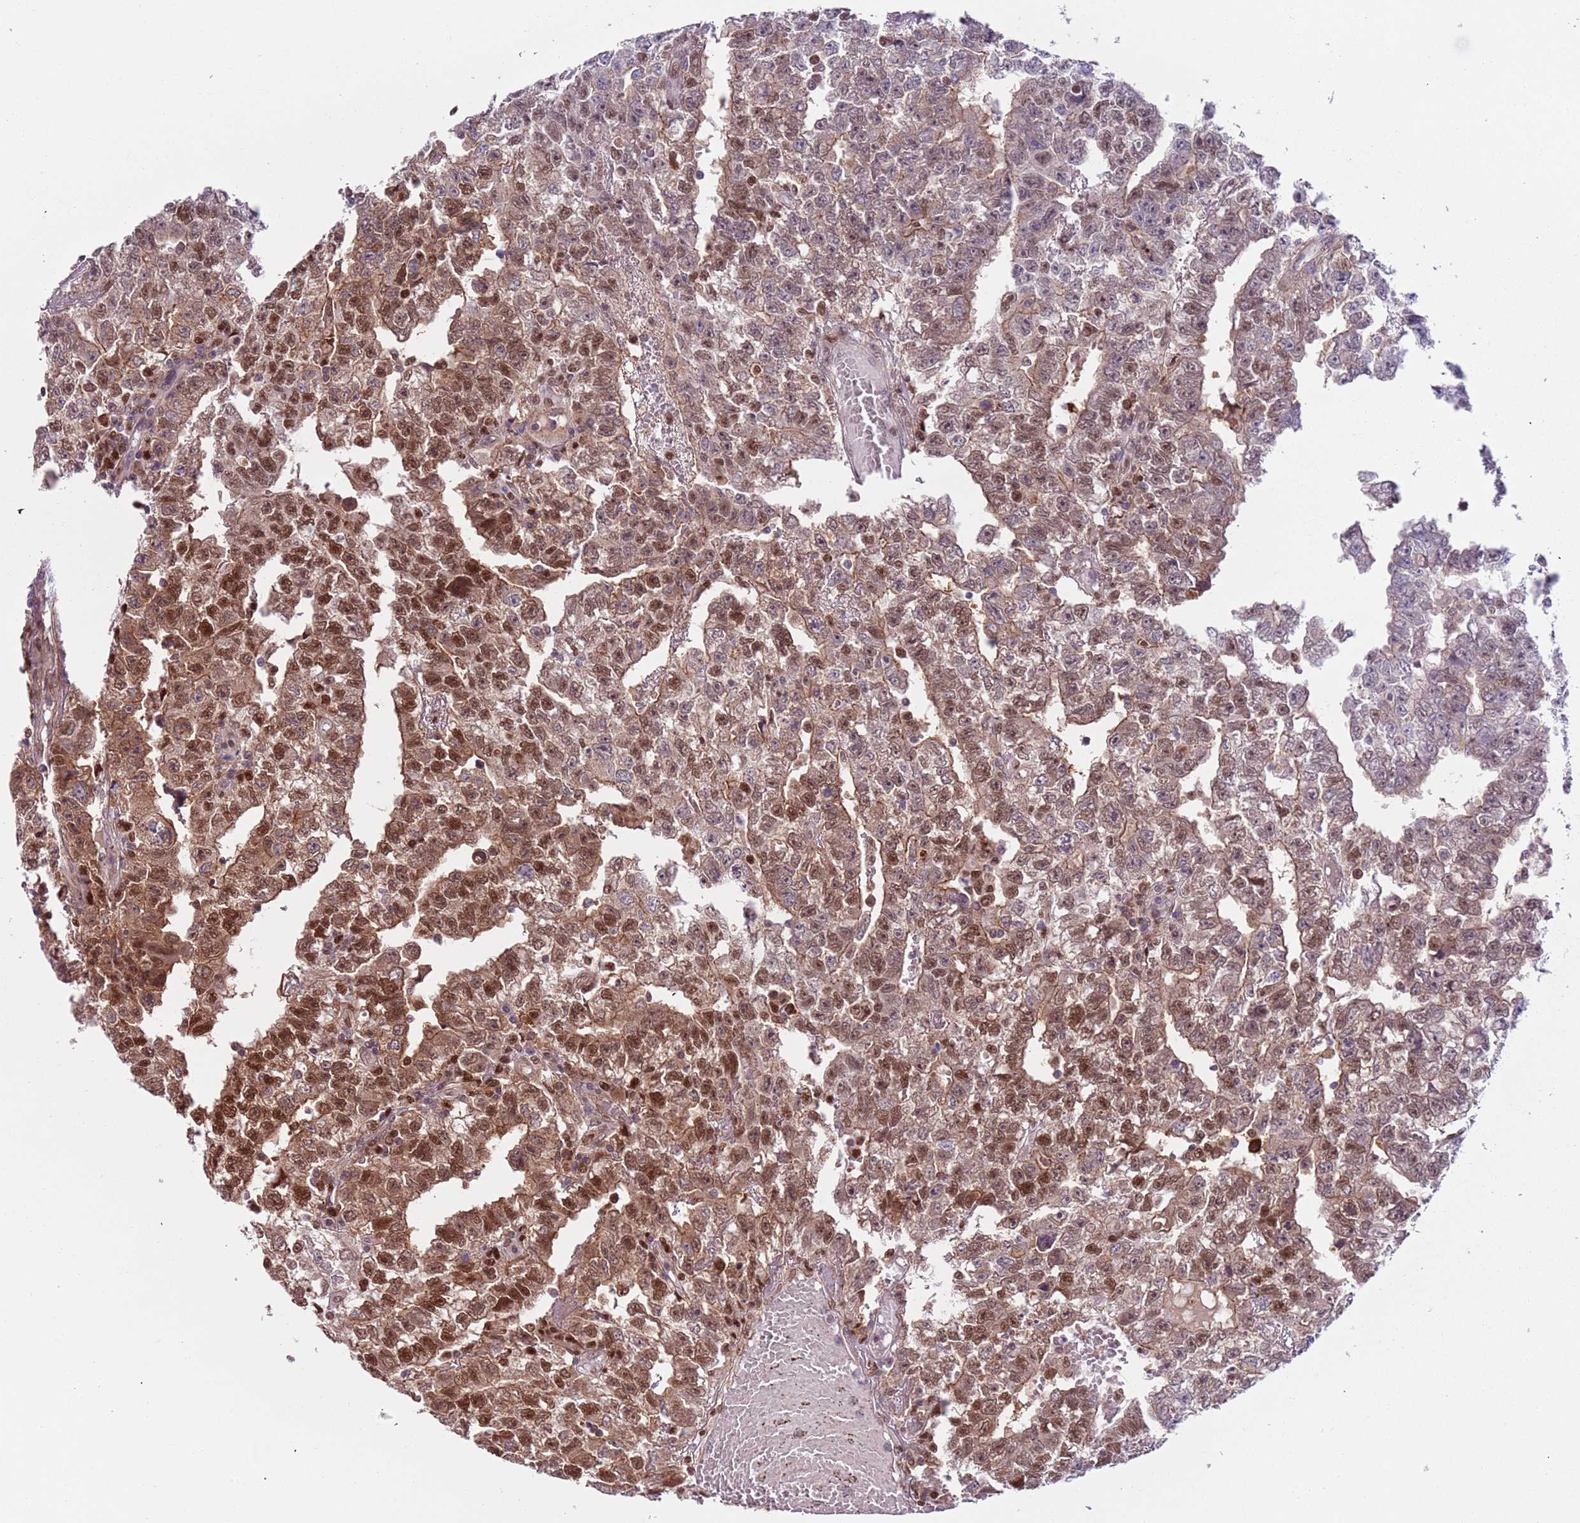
{"staining": {"intensity": "moderate", "quantity": "25%-75%", "location": "cytoplasmic/membranous,nuclear"}, "tissue": "testis cancer", "cell_type": "Tumor cells", "image_type": "cancer", "snomed": [{"axis": "morphology", "description": "Carcinoma, Embryonal, NOS"}, {"axis": "topography", "description": "Testis"}], "caption": "Immunohistochemistry image of neoplastic tissue: human embryonal carcinoma (testis) stained using immunohistochemistry (IHC) exhibits medium levels of moderate protein expression localized specifically in the cytoplasmic/membranous and nuclear of tumor cells, appearing as a cytoplasmic/membranous and nuclear brown color.", "gene": "RMND5B", "patient": {"sex": "male", "age": 25}}